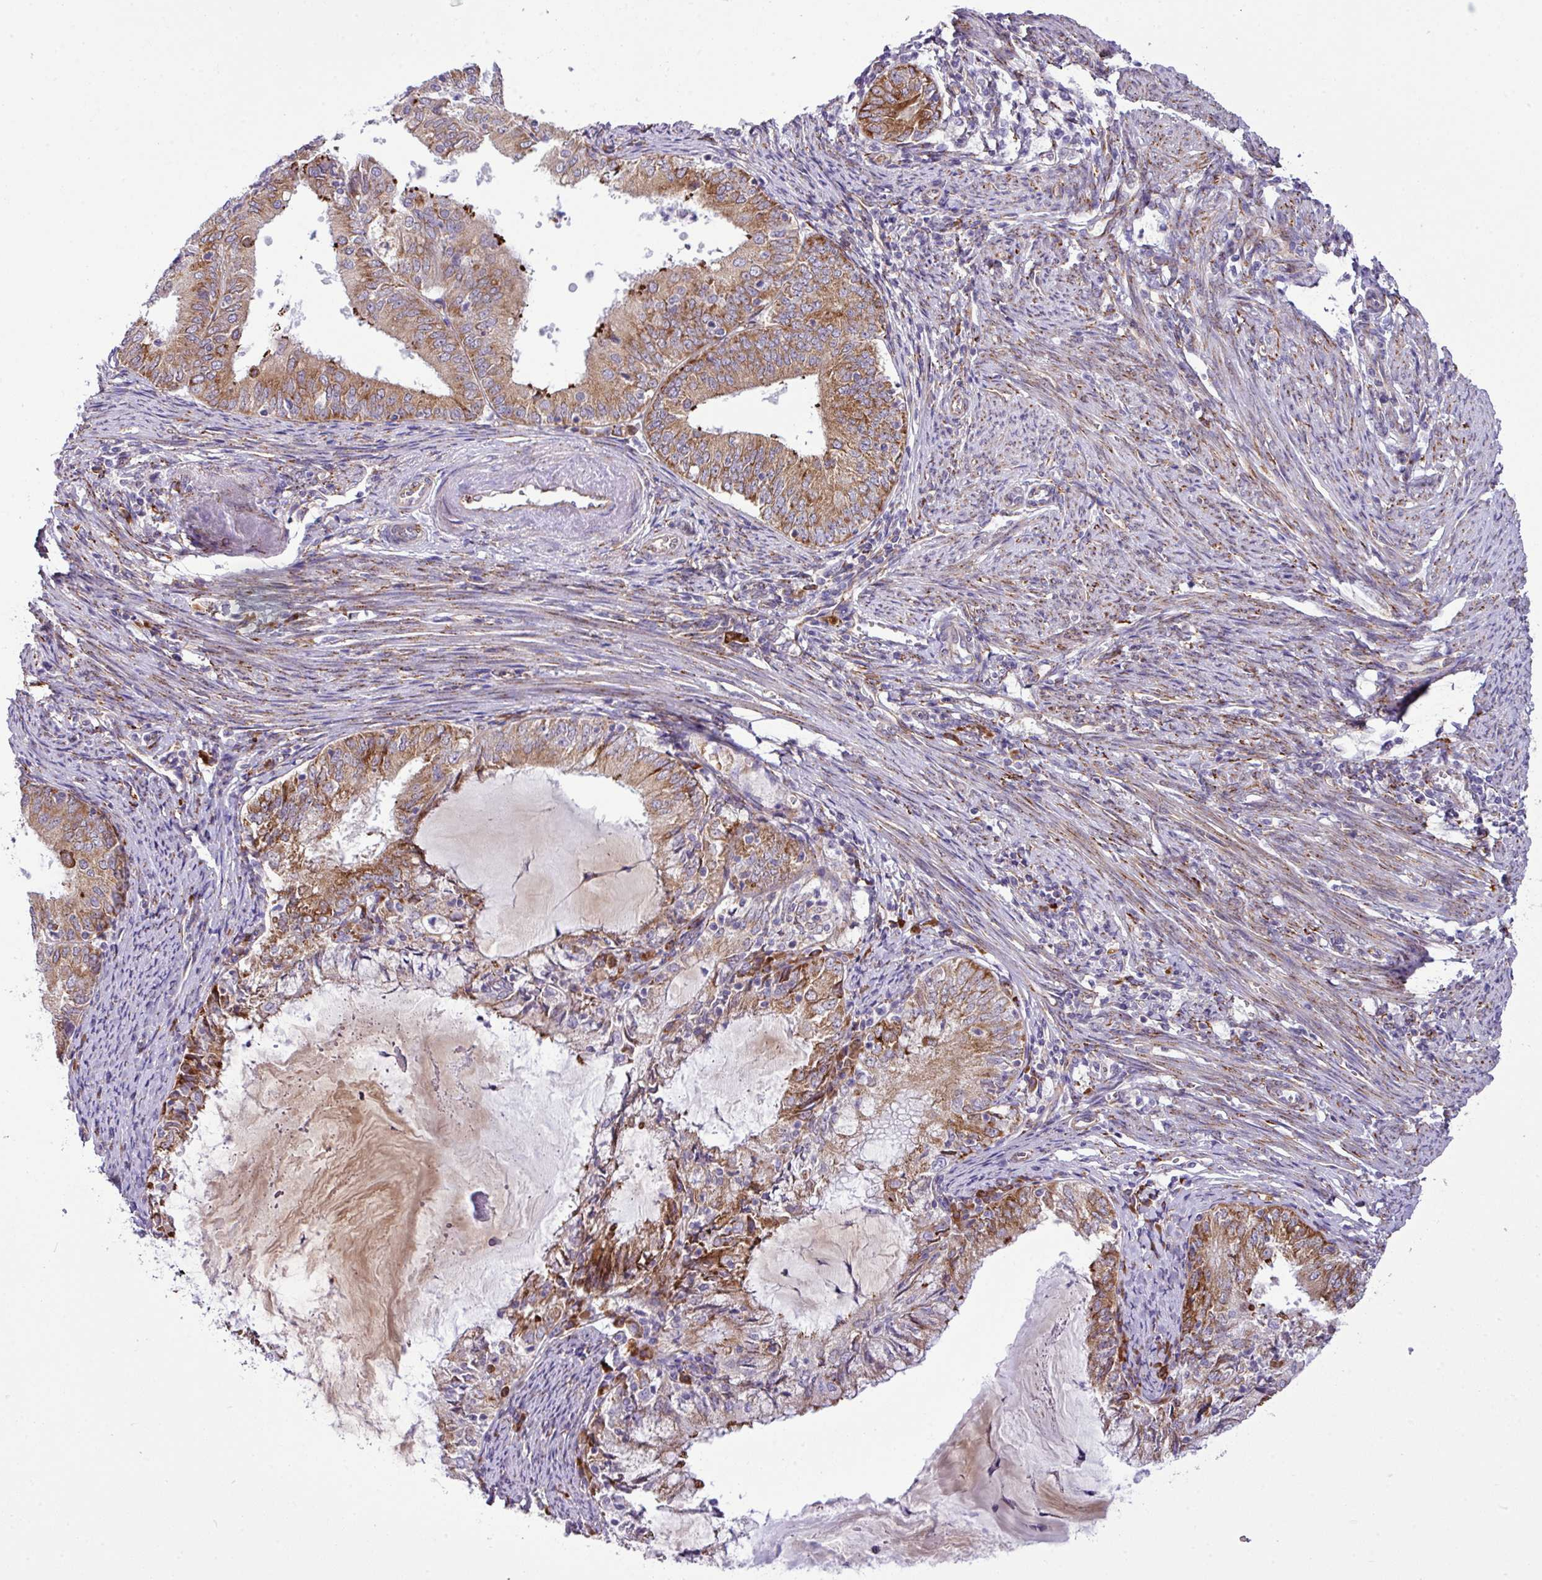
{"staining": {"intensity": "moderate", "quantity": "25%-75%", "location": "cytoplasmic/membranous"}, "tissue": "endometrial cancer", "cell_type": "Tumor cells", "image_type": "cancer", "snomed": [{"axis": "morphology", "description": "Adenocarcinoma, NOS"}, {"axis": "topography", "description": "Endometrium"}], "caption": "The micrograph demonstrates a brown stain indicating the presence of a protein in the cytoplasmic/membranous of tumor cells in adenocarcinoma (endometrial). The protein of interest is shown in brown color, while the nuclei are stained blue.", "gene": "CFAP97", "patient": {"sex": "female", "age": 57}}